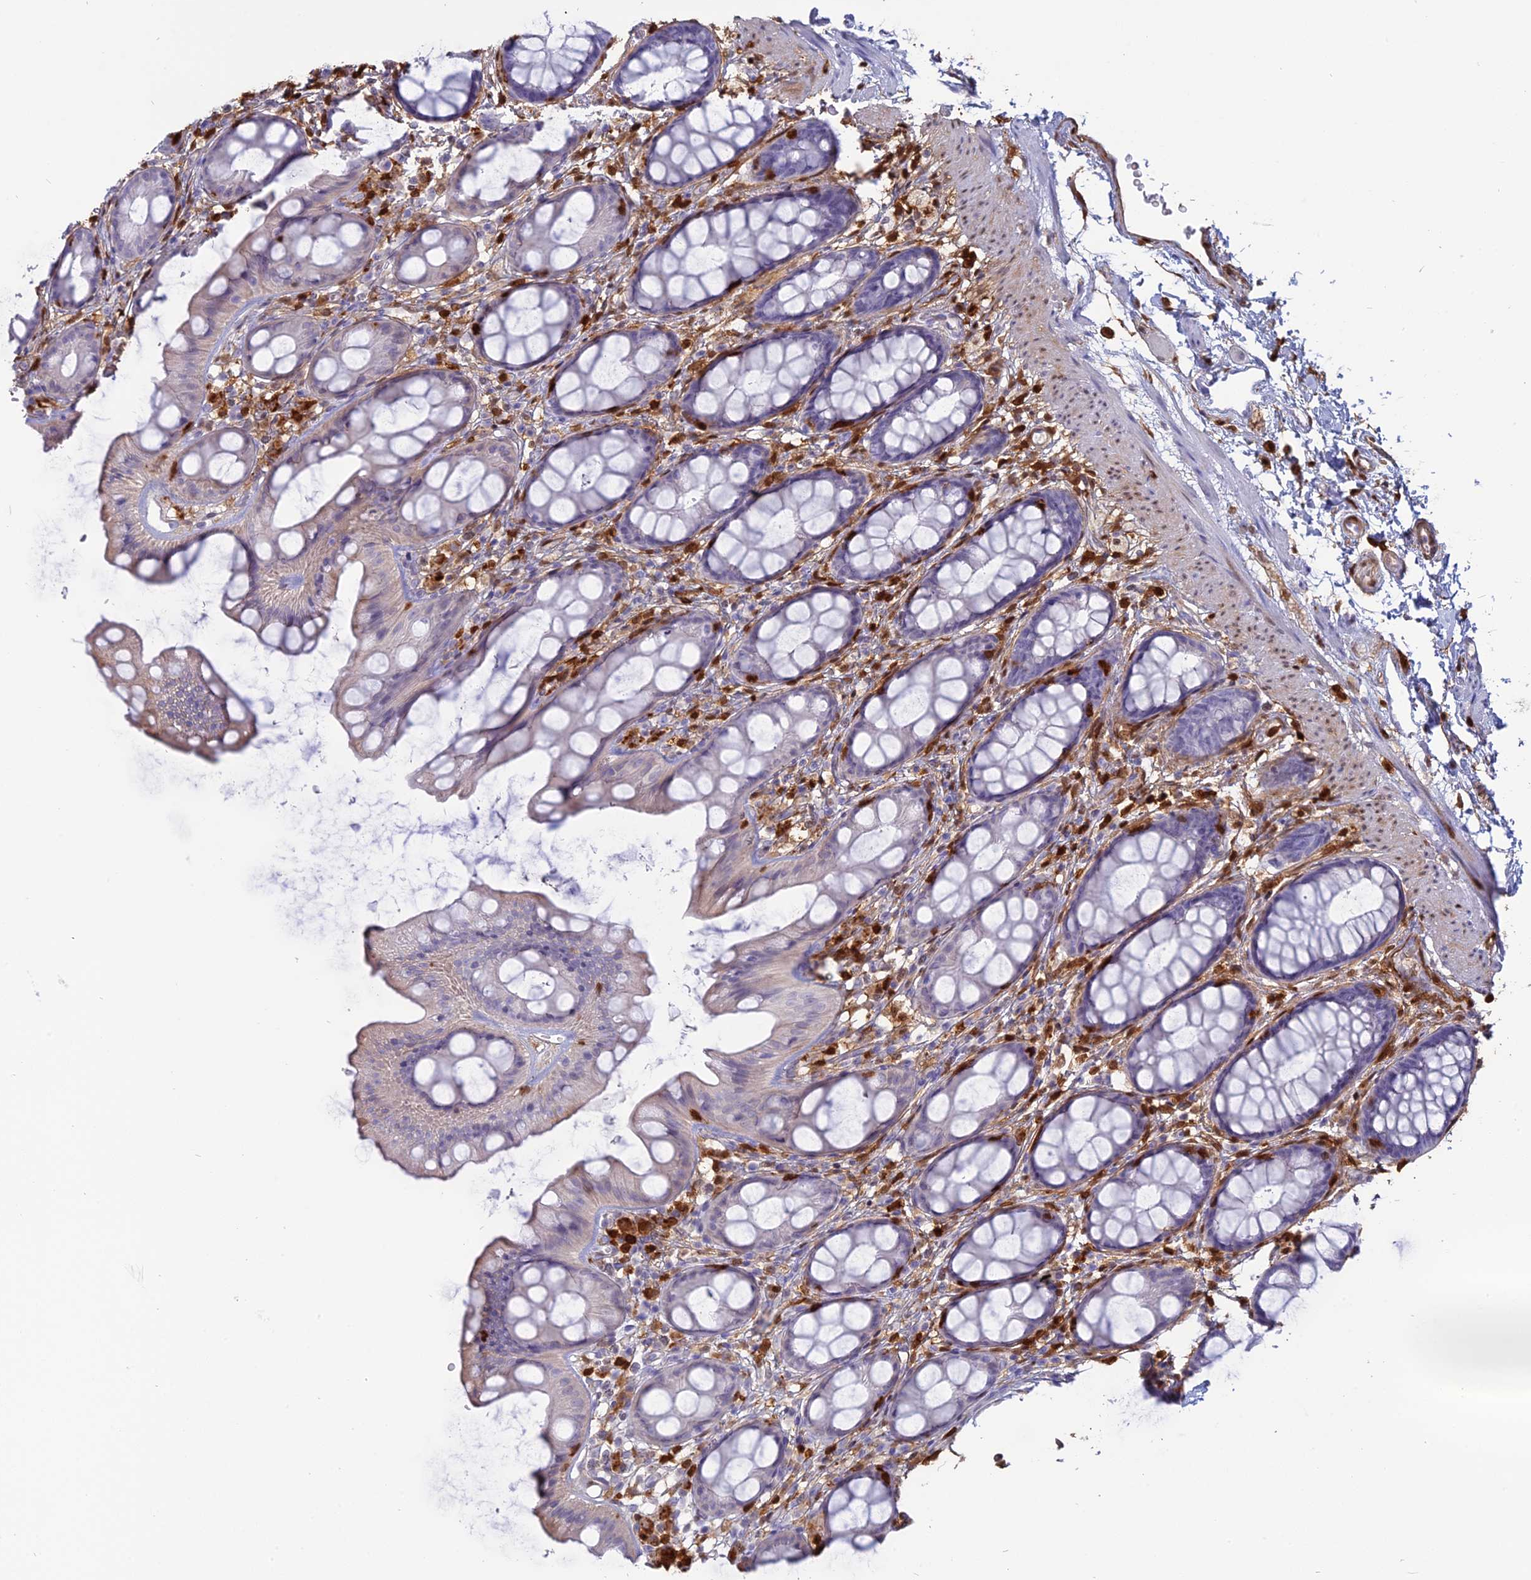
{"staining": {"intensity": "negative", "quantity": "none", "location": "none"}, "tissue": "rectum", "cell_type": "Glandular cells", "image_type": "normal", "snomed": [{"axis": "morphology", "description": "Normal tissue, NOS"}, {"axis": "topography", "description": "Rectum"}], "caption": "High power microscopy image of an immunohistochemistry (IHC) micrograph of unremarkable rectum, revealing no significant positivity in glandular cells.", "gene": "PGBD4", "patient": {"sex": "female", "age": 65}}